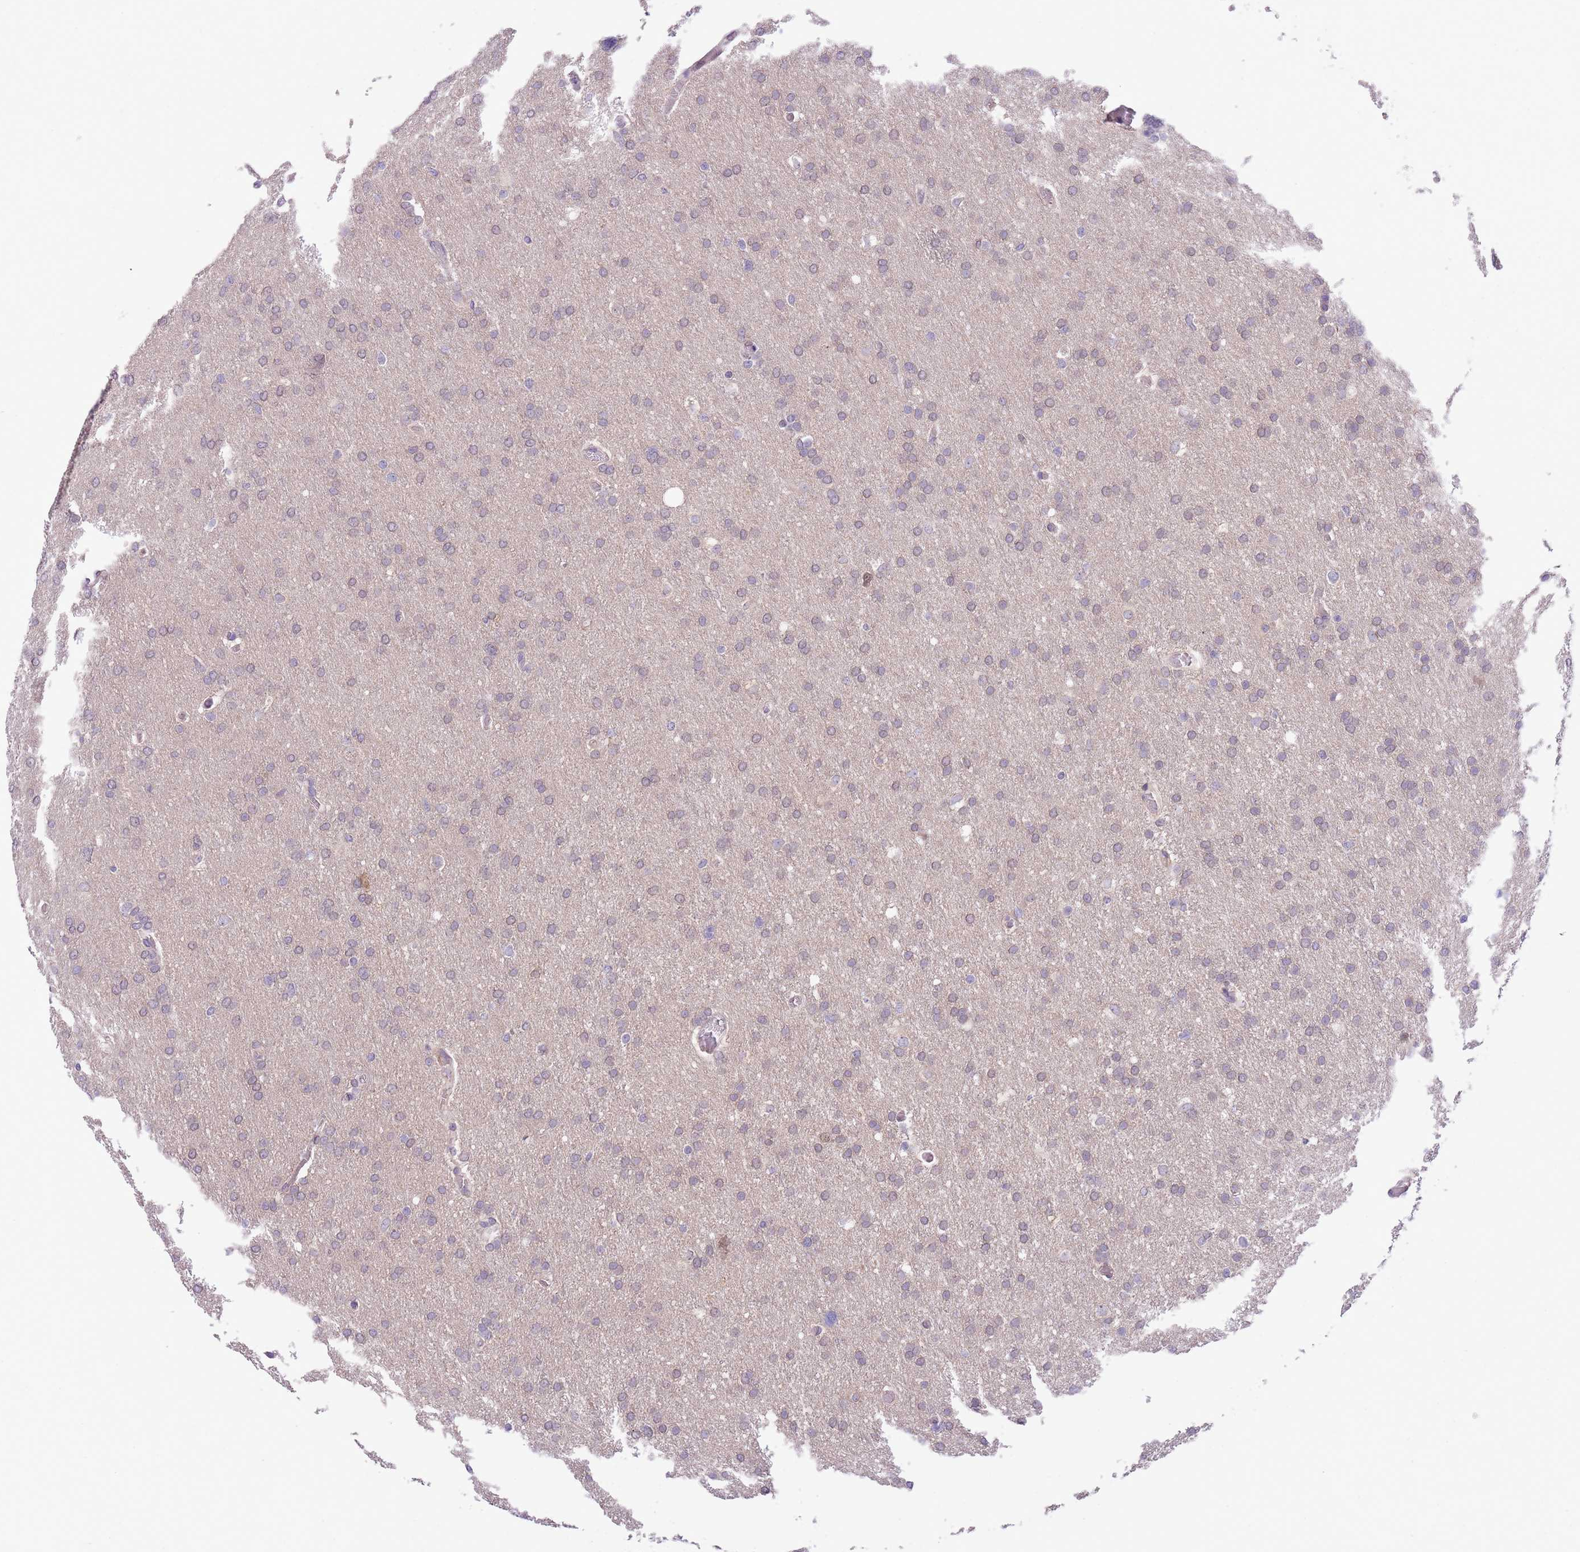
{"staining": {"intensity": "negative", "quantity": "none", "location": "none"}, "tissue": "glioma", "cell_type": "Tumor cells", "image_type": "cancer", "snomed": [{"axis": "morphology", "description": "Glioma, malignant, High grade"}, {"axis": "topography", "description": "Cerebral cortex"}], "caption": "IHC image of neoplastic tissue: malignant high-grade glioma stained with DAB (3,3'-diaminobenzidine) demonstrates no significant protein positivity in tumor cells.", "gene": "CCND2", "patient": {"sex": "female", "age": 36}}